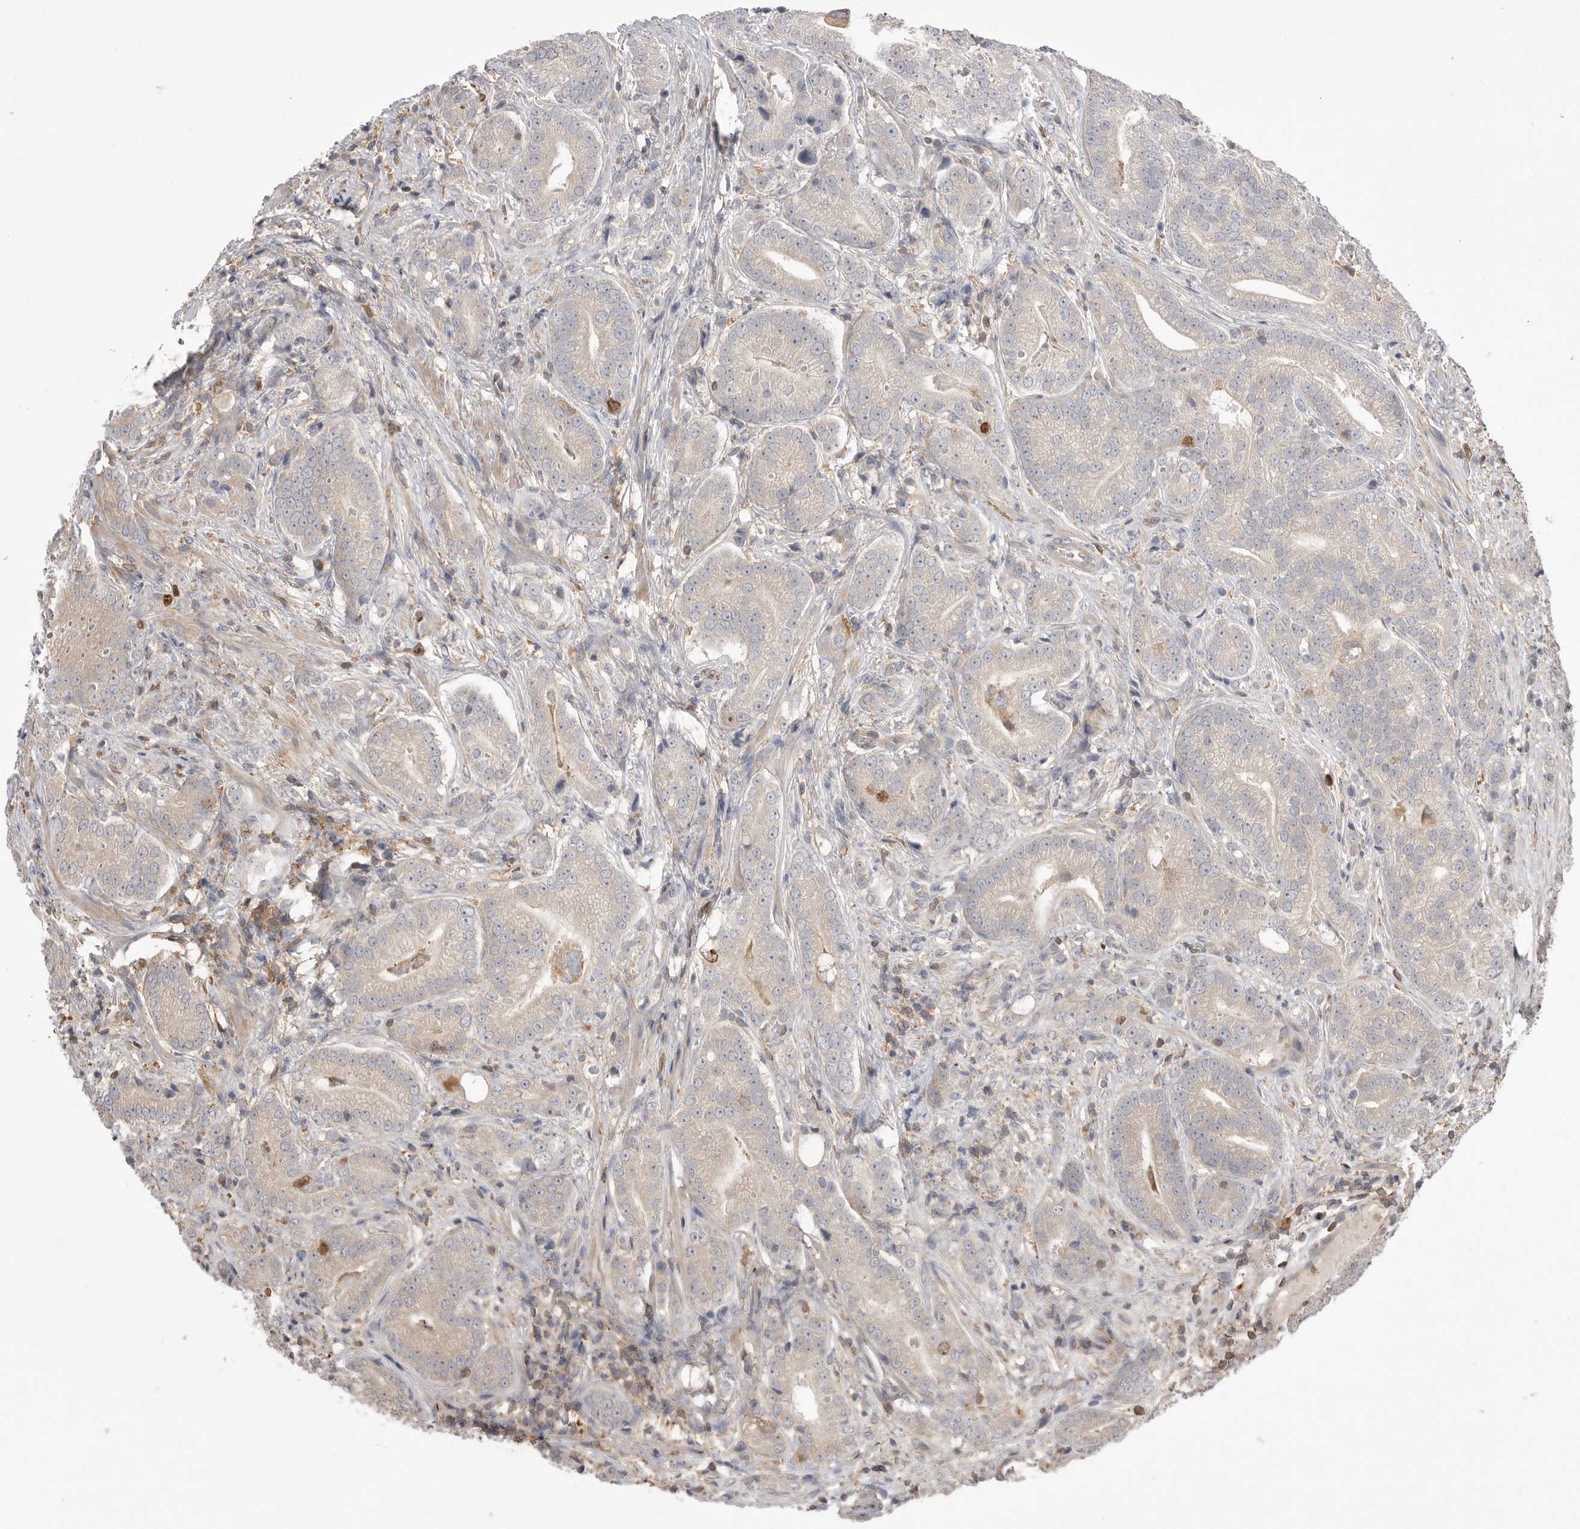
{"staining": {"intensity": "negative", "quantity": "none", "location": "none"}, "tissue": "prostate cancer", "cell_type": "Tumor cells", "image_type": "cancer", "snomed": [{"axis": "morphology", "description": "Adenocarcinoma, High grade"}, {"axis": "topography", "description": "Prostate"}], "caption": "Immunohistochemistry (IHC) photomicrograph of human prostate cancer (adenocarcinoma (high-grade)) stained for a protein (brown), which shows no positivity in tumor cells.", "gene": "TOP2A", "patient": {"sex": "male", "age": 57}}